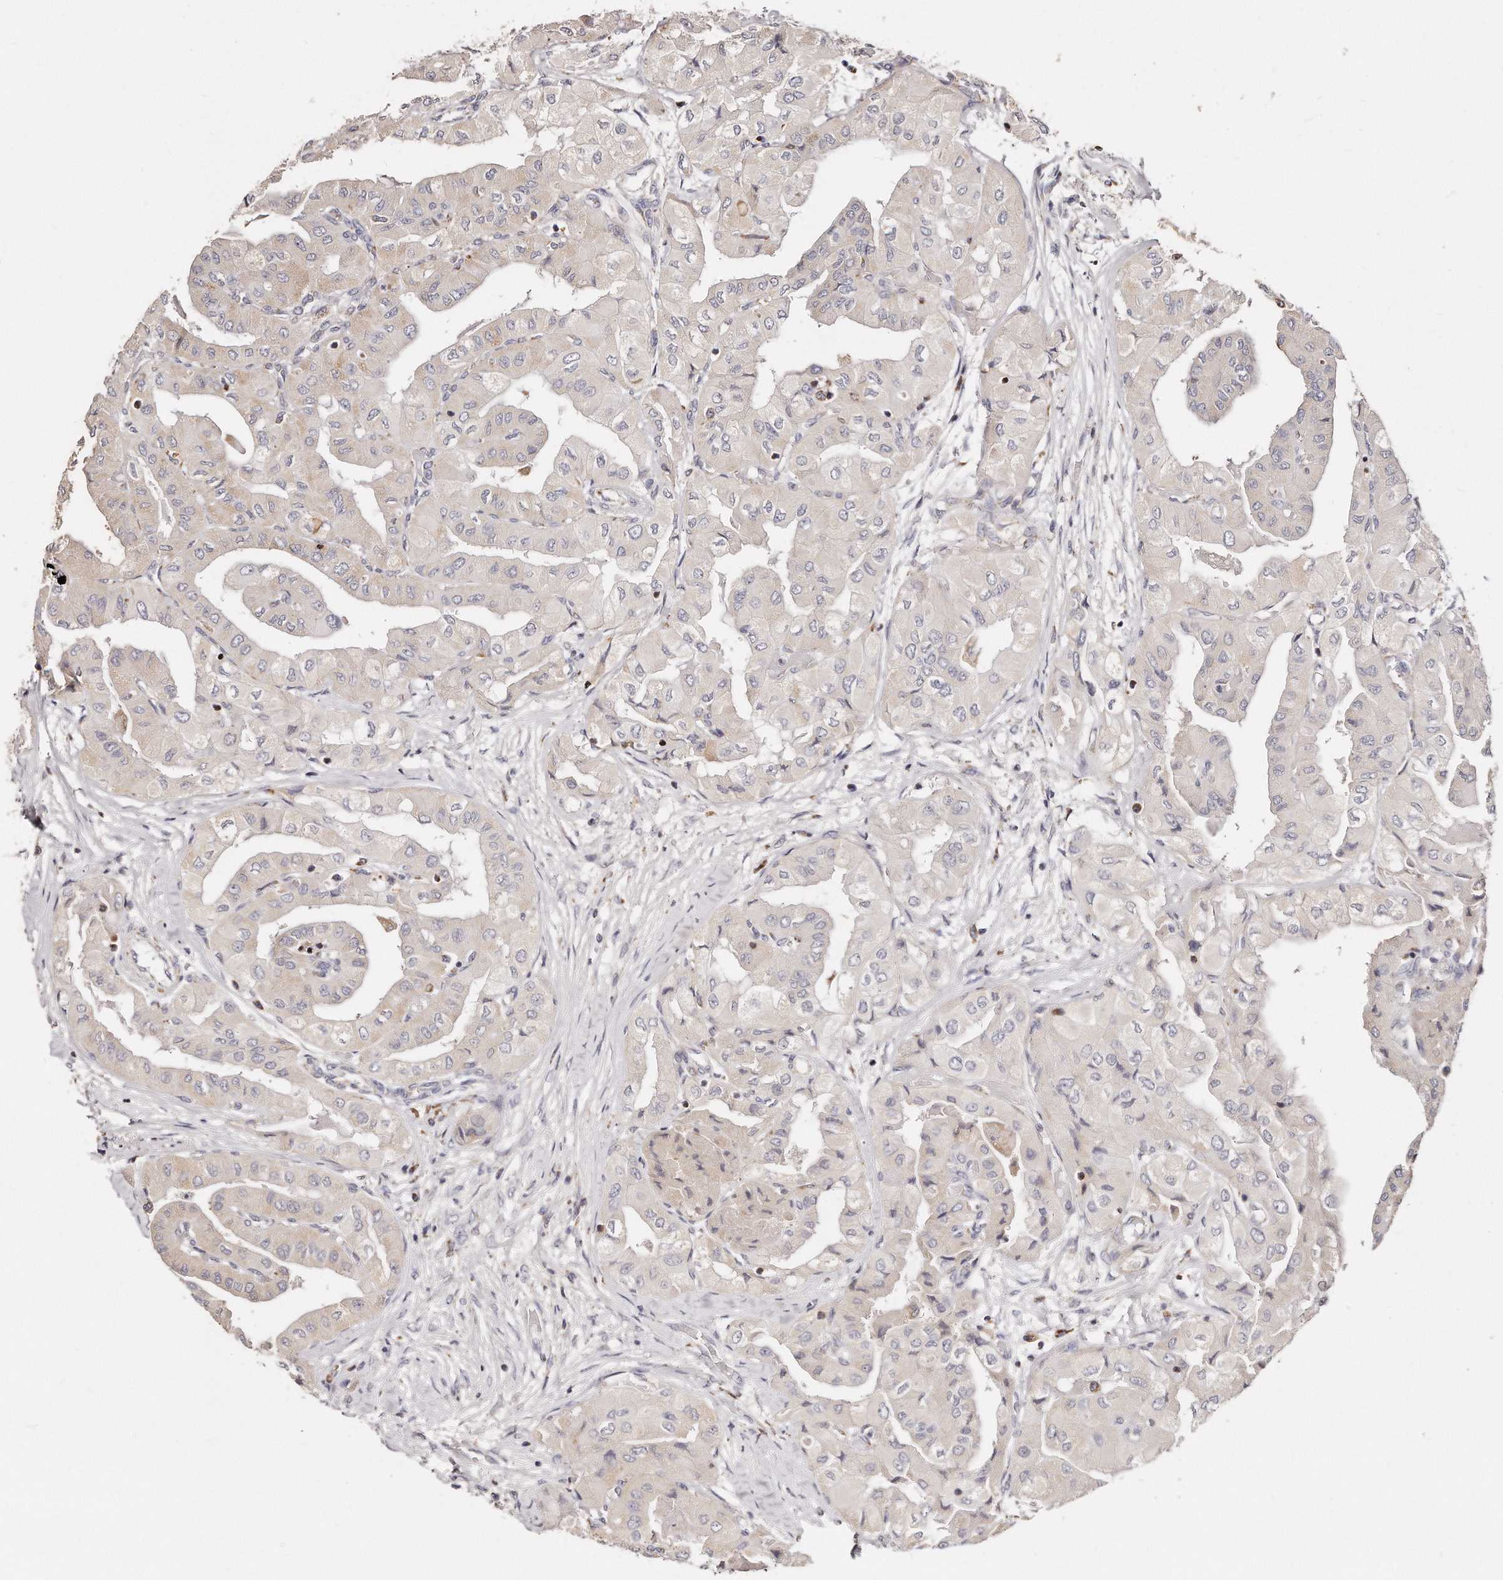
{"staining": {"intensity": "weak", "quantity": "25%-75%", "location": "cytoplasmic/membranous"}, "tissue": "thyroid cancer", "cell_type": "Tumor cells", "image_type": "cancer", "snomed": [{"axis": "morphology", "description": "Papillary adenocarcinoma, NOS"}, {"axis": "topography", "description": "Thyroid gland"}], "caption": "Human thyroid cancer stained with a brown dye demonstrates weak cytoplasmic/membranous positive staining in about 25%-75% of tumor cells.", "gene": "RTKN", "patient": {"sex": "female", "age": 59}}